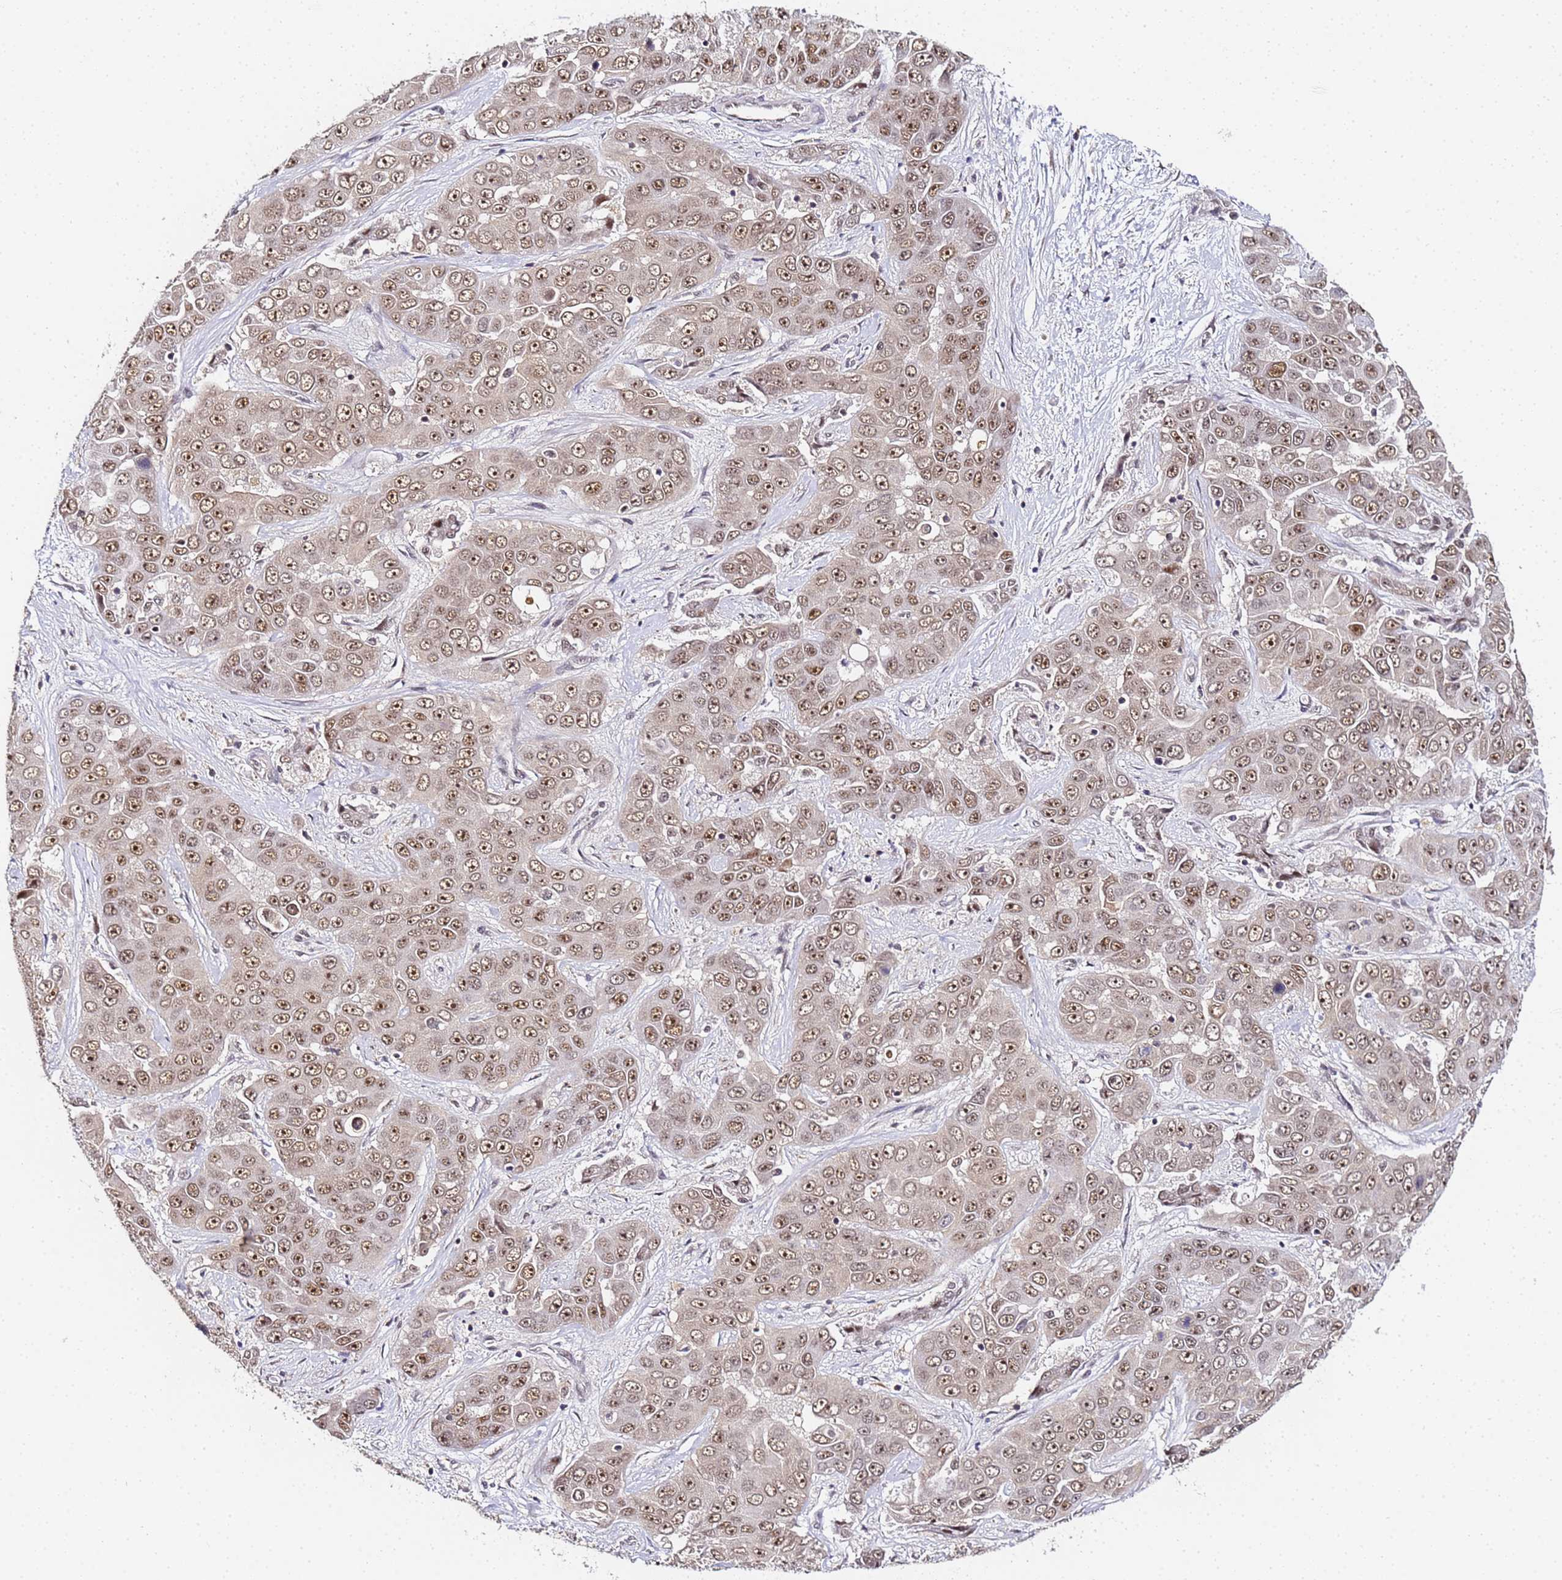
{"staining": {"intensity": "moderate", "quantity": ">75%", "location": "nuclear"}, "tissue": "liver cancer", "cell_type": "Tumor cells", "image_type": "cancer", "snomed": [{"axis": "morphology", "description": "Cholangiocarcinoma"}, {"axis": "topography", "description": "Liver"}], "caption": "Liver cancer (cholangiocarcinoma) was stained to show a protein in brown. There is medium levels of moderate nuclear positivity in about >75% of tumor cells. (Brightfield microscopy of DAB IHC at high magnification).", "gene": "LSM3", "patient": {"sex": "female", "age": 52}}